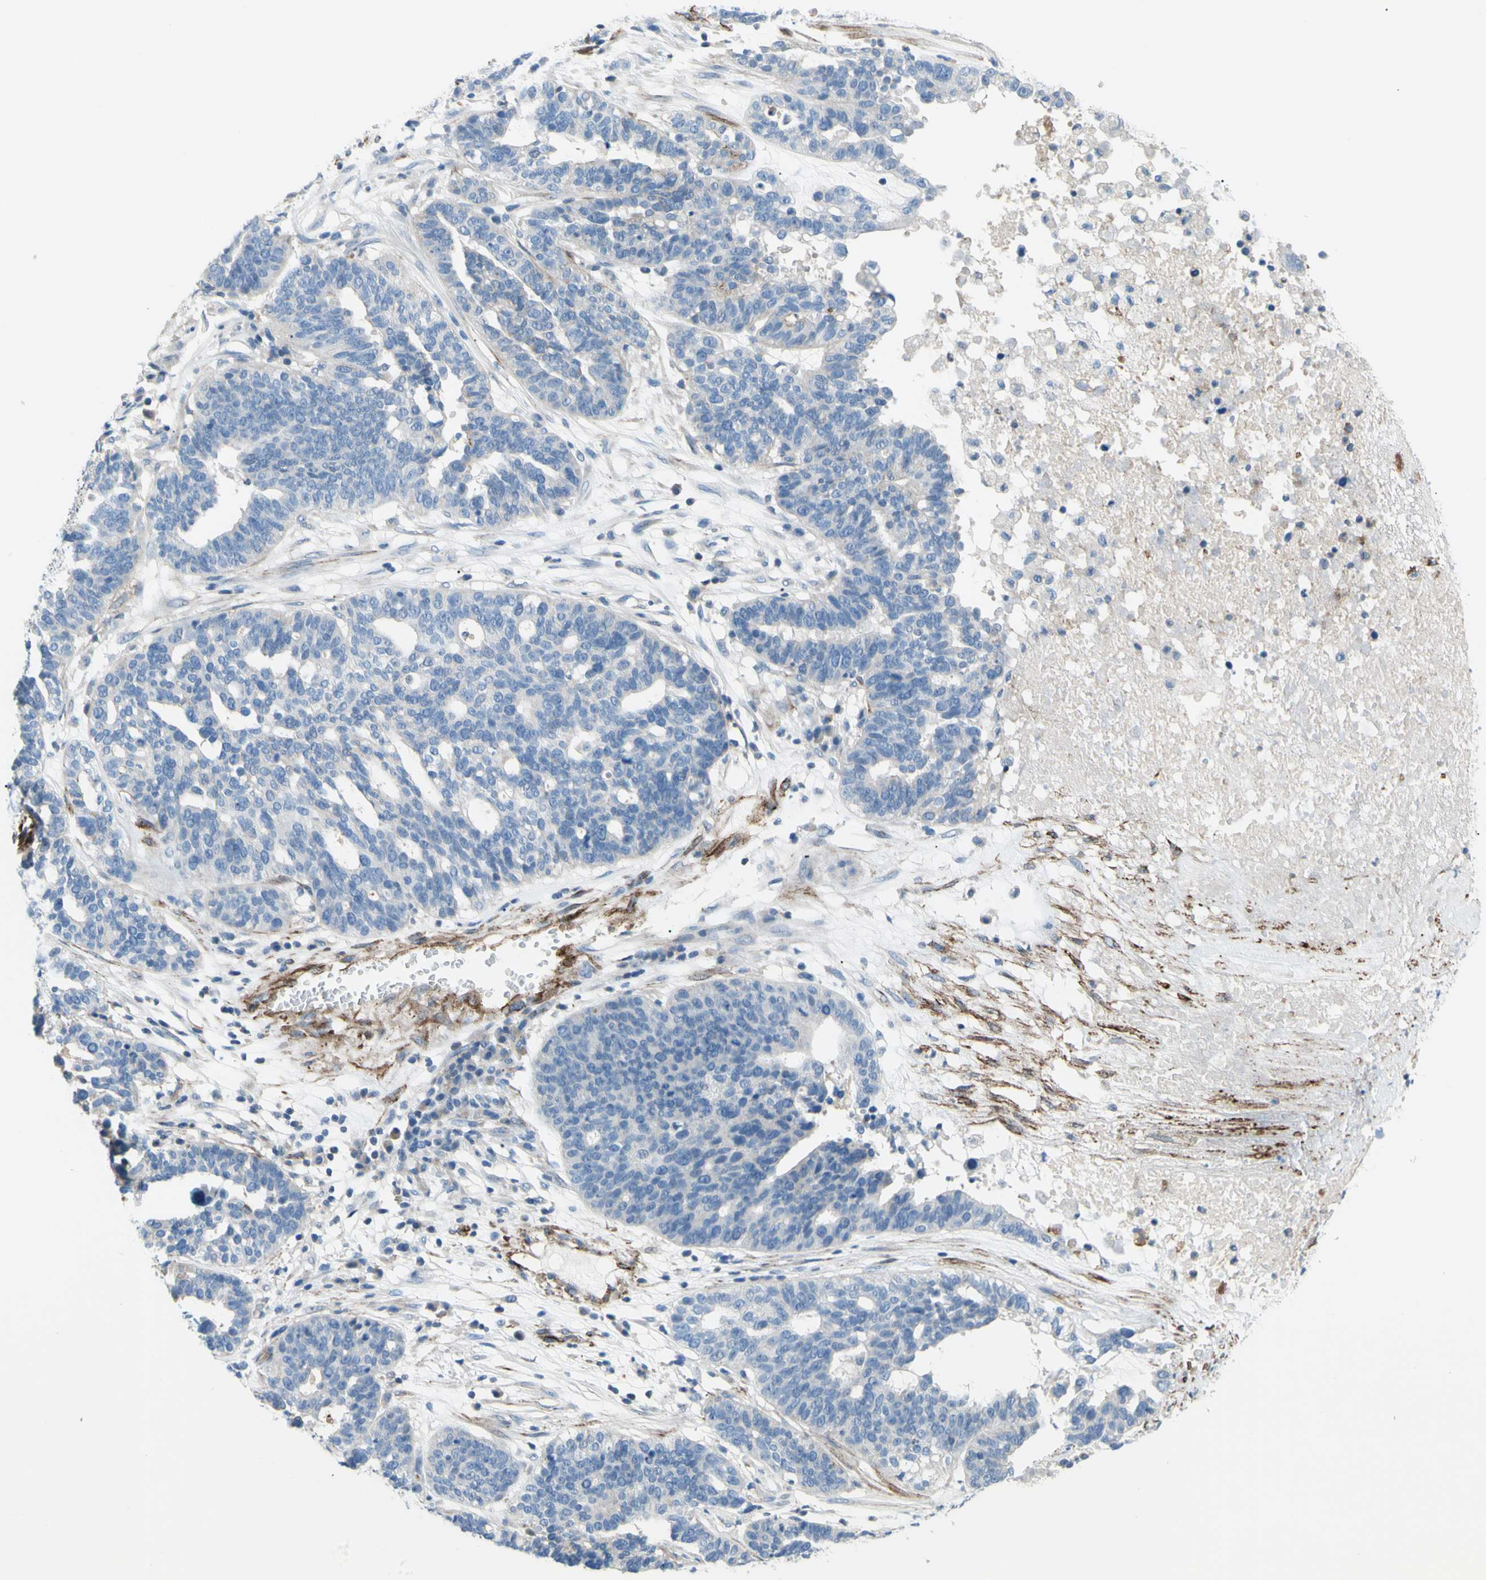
{"staining": {"intensity": "negative", "quantity": "none", "location": "none"}, "tissue": "ovarian cancer", "cell_type": "Tumor cells", "image_type": "cancer", "snomed": [{"axis": "morphology", "description": "Cystadenocarcinoma, serous, NOS"}, {"axis": "topography", "description": "Ovary"}], "caption": "Immunohistochemical staining of human ovarian serous cystadenocarcinoma shows no significant positivity in tumor cells.", "gene": "PRRG2", "patient": {"sex": "female", "age": 59}}